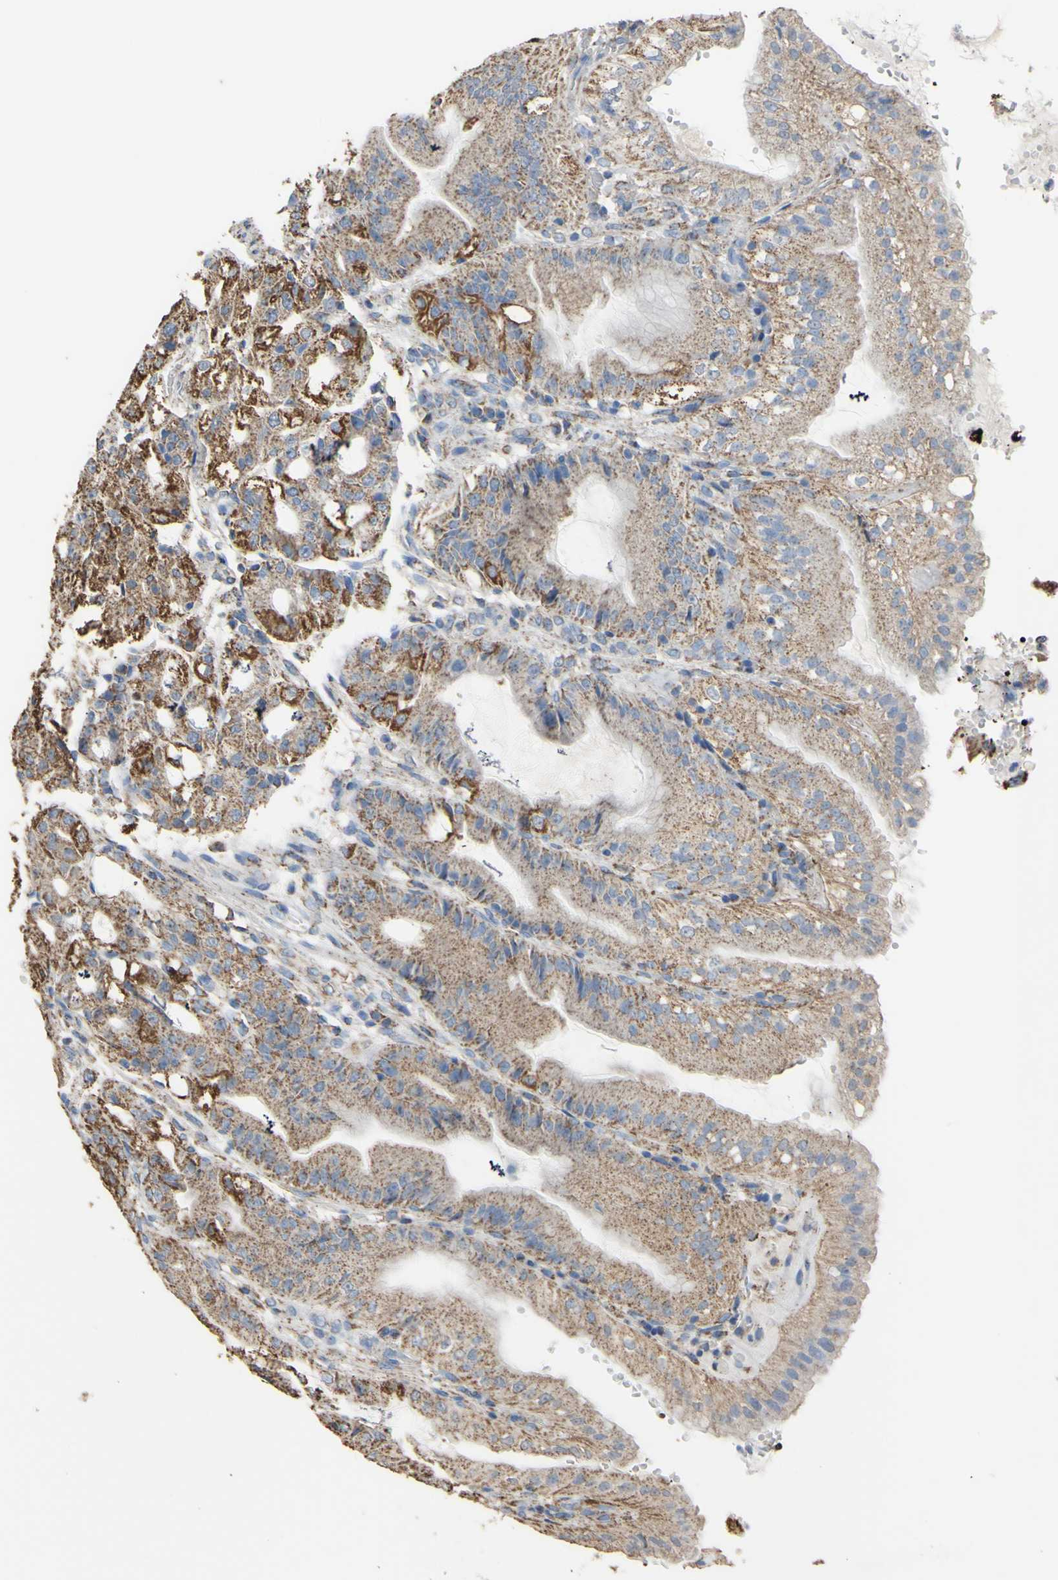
{"staining": {"intensity": "moderate", "quantity": ">75%", "location": "cytoplasmic/membranous"}, "tissue": "stomach", "cell_type": "Glandular cells", "image_type": "normal", "snomed": [{"axis": "morphology", "description": "Normal tissue, NOS"}, {"axis": "topography", "description": "Stomach, lower"}], "caption": "Immunohistochemistry (DAB (3,3'-diaminobenzidine)) staining of unremarkable stomach exhibits moderate cytoplasmic/membranous protein positivity in approximately >75% of glandular cells. Nuclei are stained in blue.", "gene": "CMKLR2", "patient": {"sex": "male", "age": 71}}